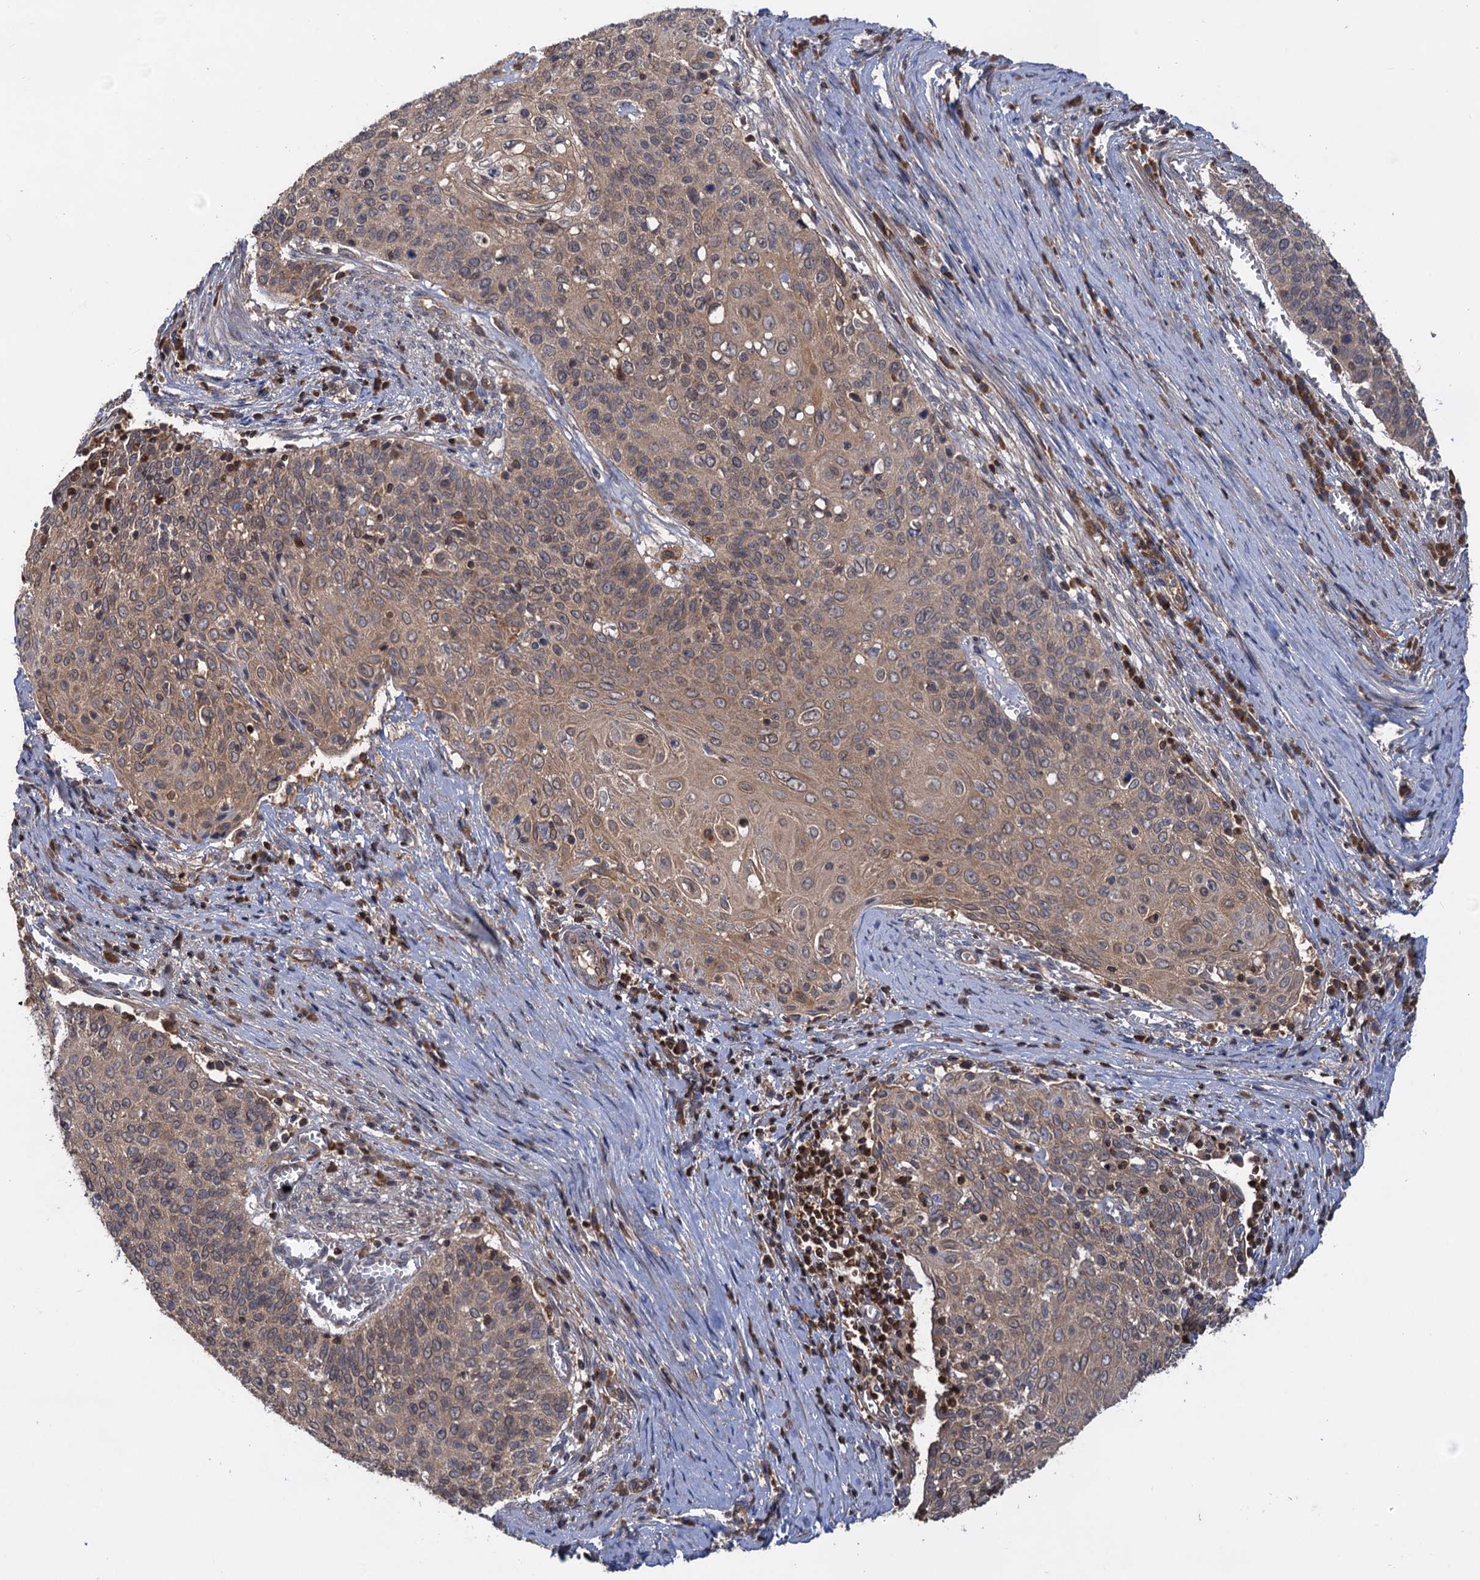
{"staining": {"intensity": "weak", "quantity": ">75%", "location": "cytoplasmic/membranous"}, "tissue": "cervical cancer", "cell_type": "Tumor cells", "image_type": "cancer", "snomed": [{"axis": "morphology", "description": "Squamous cell carcinoma, NOS"}, {"axis": "topography", "description": "Cervix"}], "caption": "Immunohistochemistry (IHC) of cervical squamous cell carcinoma displays low levels of weak cytoplasmic/membranous positivity in approximately >75% of tumor cells. Nuclei are stained in blue.", "gene": "DGKA", "patient": {"sex": "female", "age": 39}}